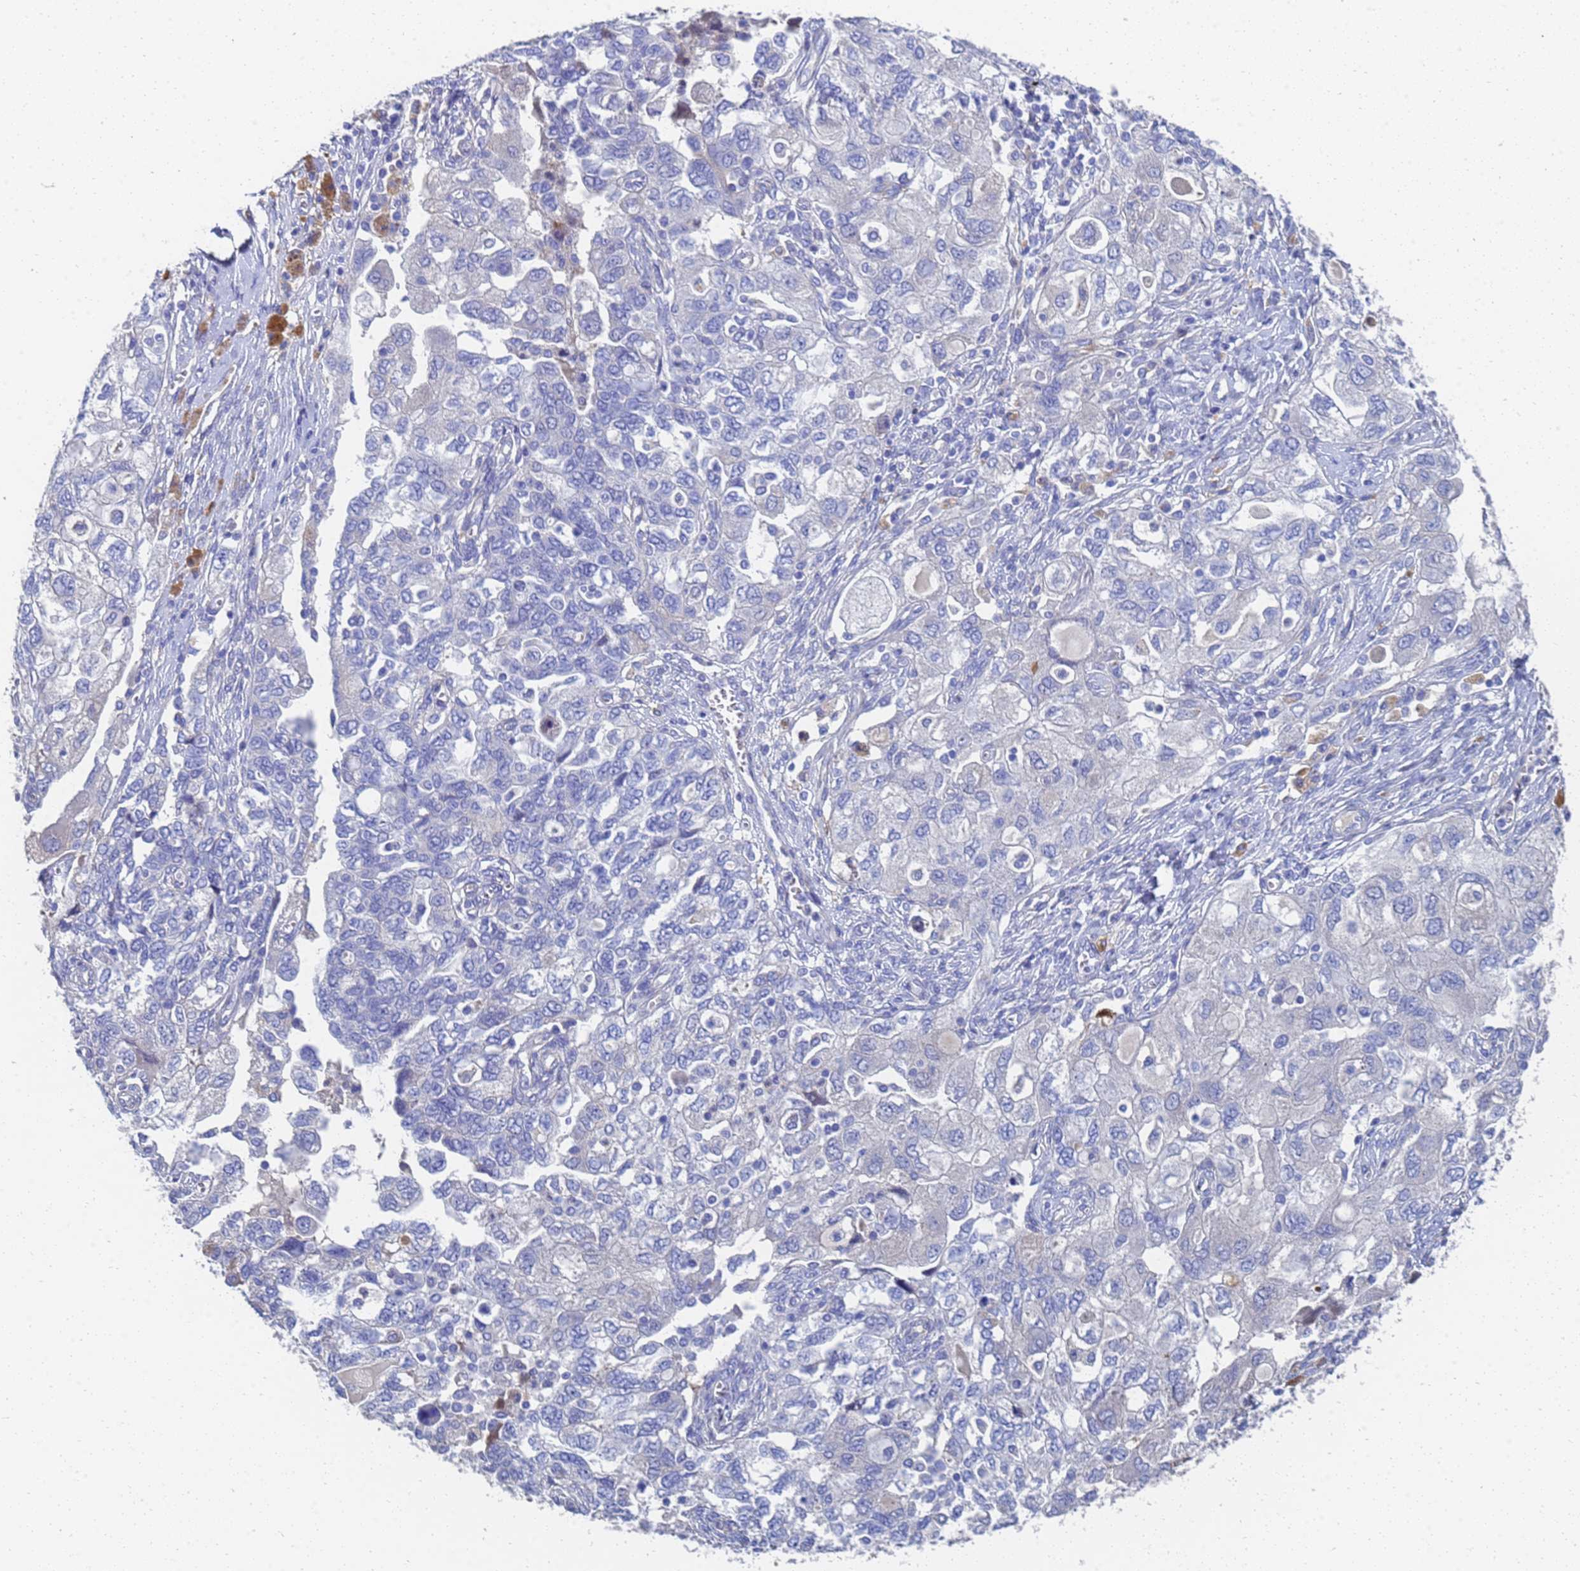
{"staining": {"intensity": "negative", "quantity": "none", "location": "none"}, "tissue": "ovarian cancer", "cell_type": "Tumor cells", "image_type": "cancer", "snomed": [{"axis": "morphology", "description": "Carcinoma, NOS"}, {"axis": "morphology", "description": "Cystadenocarcinoma, serous, NOS"}, {"axis": "topography", "description": "Ovary"}], "caption": "An image of ovarian carcinoma stained for a protein displays no brown staining in tumor cells. (Stains: DAB immunohistochemistry (IHC) with hematoxylin counter stain, Microscopy: brightfield microscopy at high magnification).", "gene": "LBX2", "patient": {"sex": "female", "age": 69}}